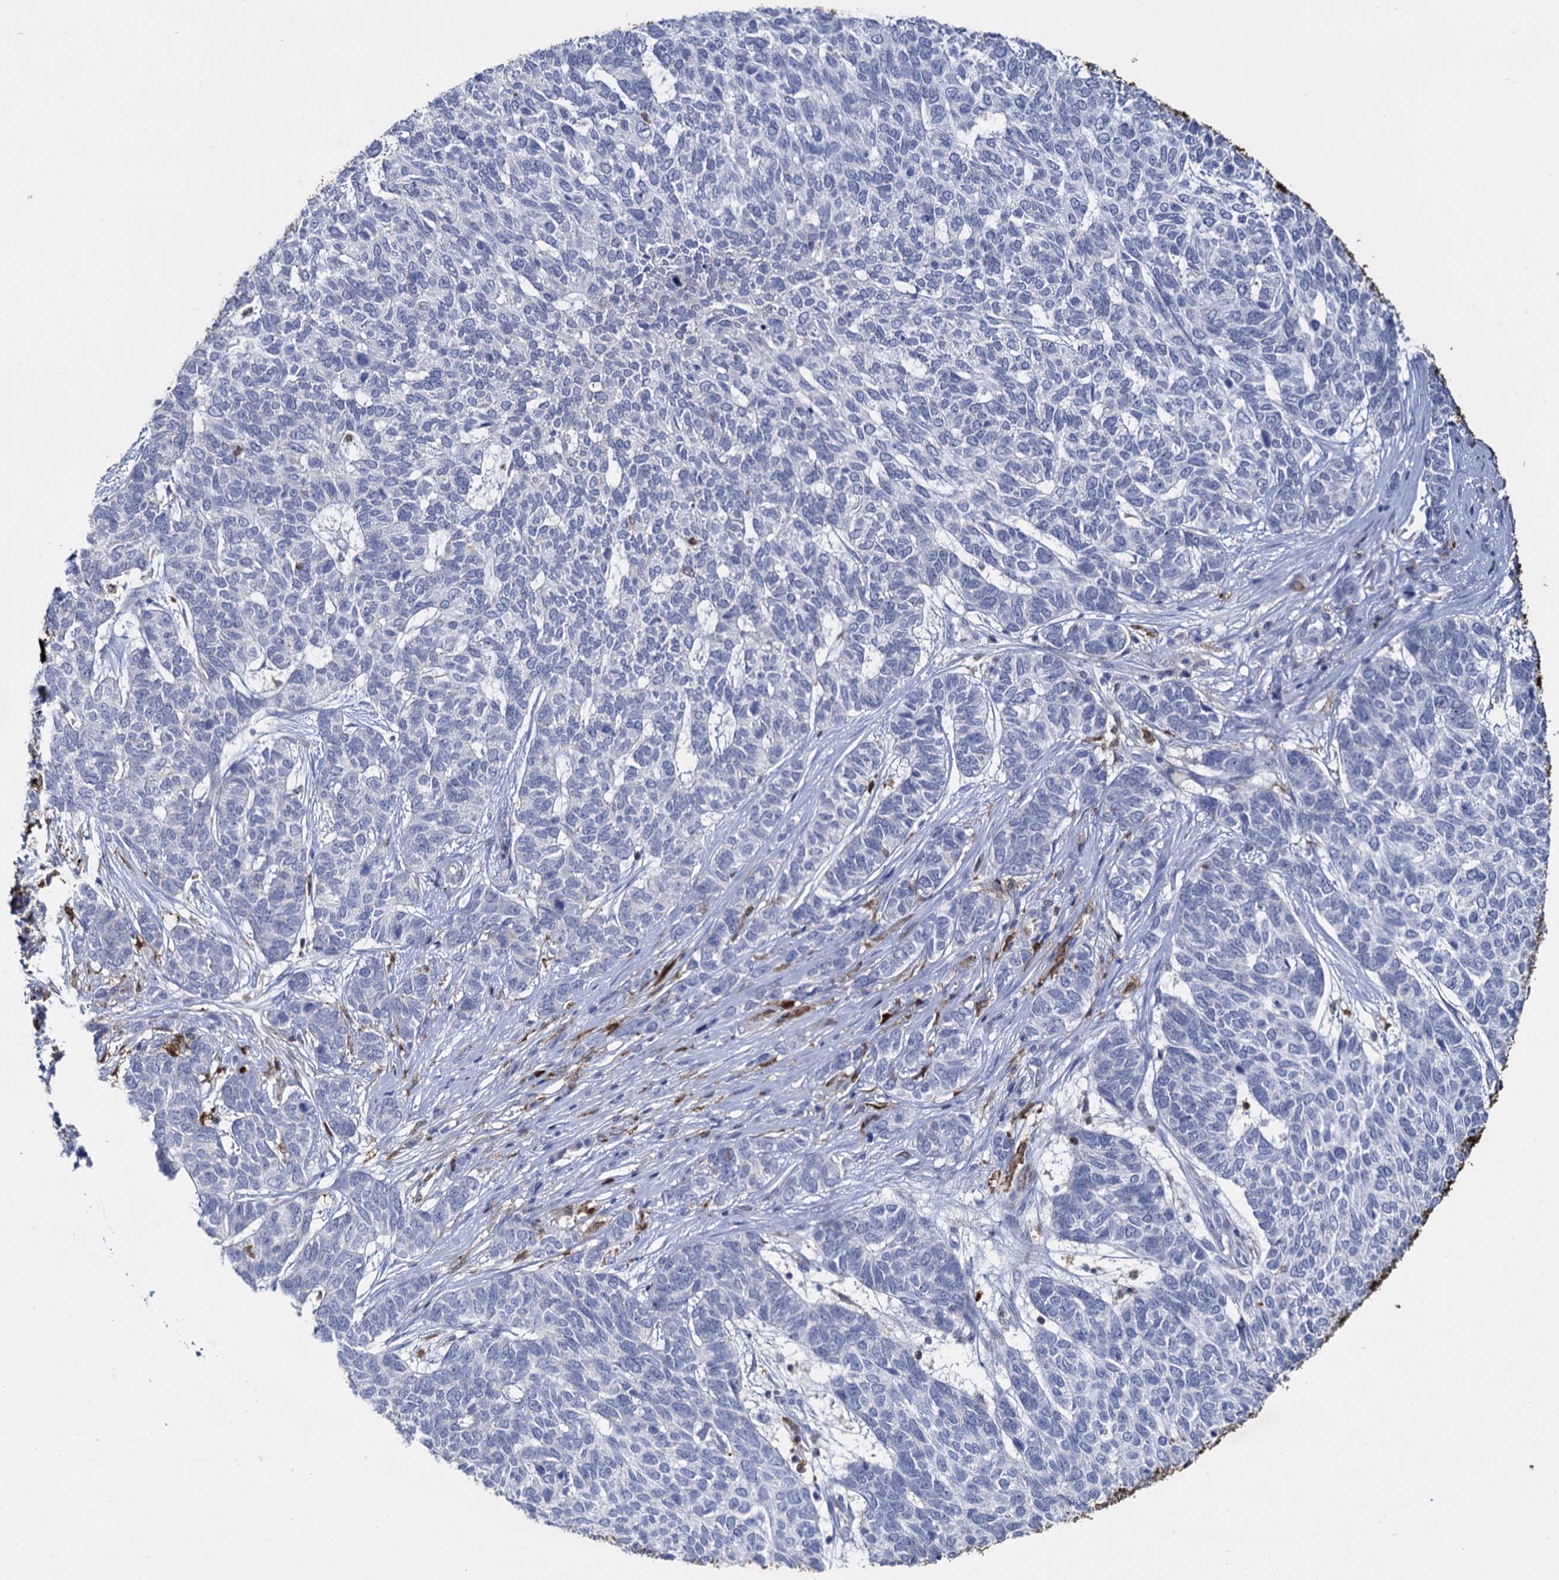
{"staining": {"intensity": "negative", "quantity": "none", "location": "none"}, "tissue": "skin cancer", "cell_type": "Tumor cells", "image_type": "cancer", "snomed": [{"axis": "morphology", "description": "Basal cell carcinoma"}, {"axis": "topography", "description": "Skin"}], "caption": "The immunohistochemistry (IHC) histopathology image has no significant expression in tumor cells of basal cell carcinoma (skin) tissue.", "gene": "FABP5", "patient": {"sex": "female", "age": 65}}